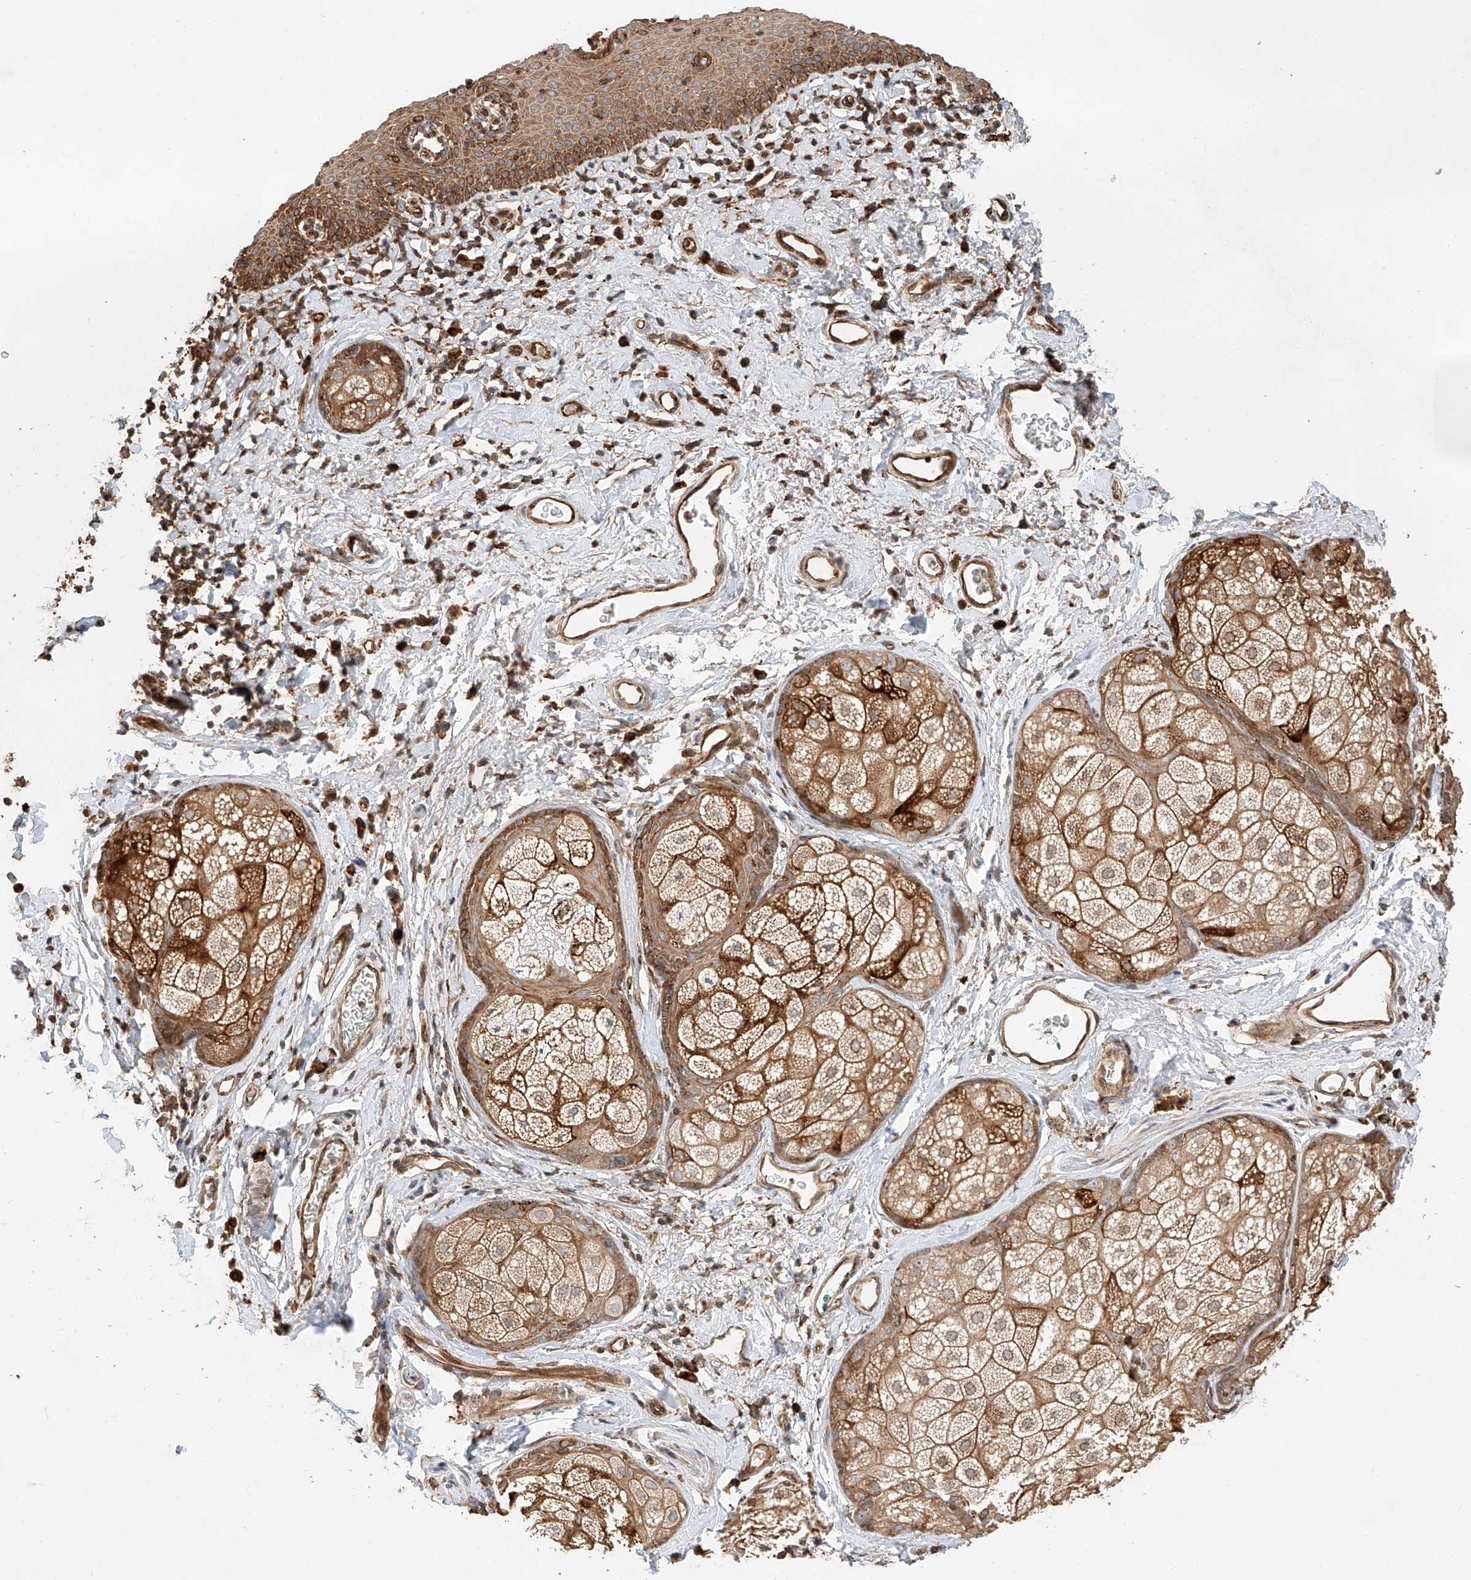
{"staining": {"intensity": "moderate", "quantity": ">75%", "location": "cytoplasmic/membranous"}, "tissue": "skin", "cell_type": "Epidermal cells", "image_type": "normal", "snomed": [{"axis": "morphology", "description": "Normal tissue, NOS"}, {"axis": "topography", "description": "Vulva"}], "caption": "Immunohistochemistry (IHC) histopathology image of benign skin: skin stained using IHC reveals medium levels of moderate protein expression localized specifically in the cytoplasmic/membranous of epidermal cells, appearing as a cytoplasmic/membranous brown color.", "gene": "ZNF84", "patient": {"sex": "female", "age": 66}}